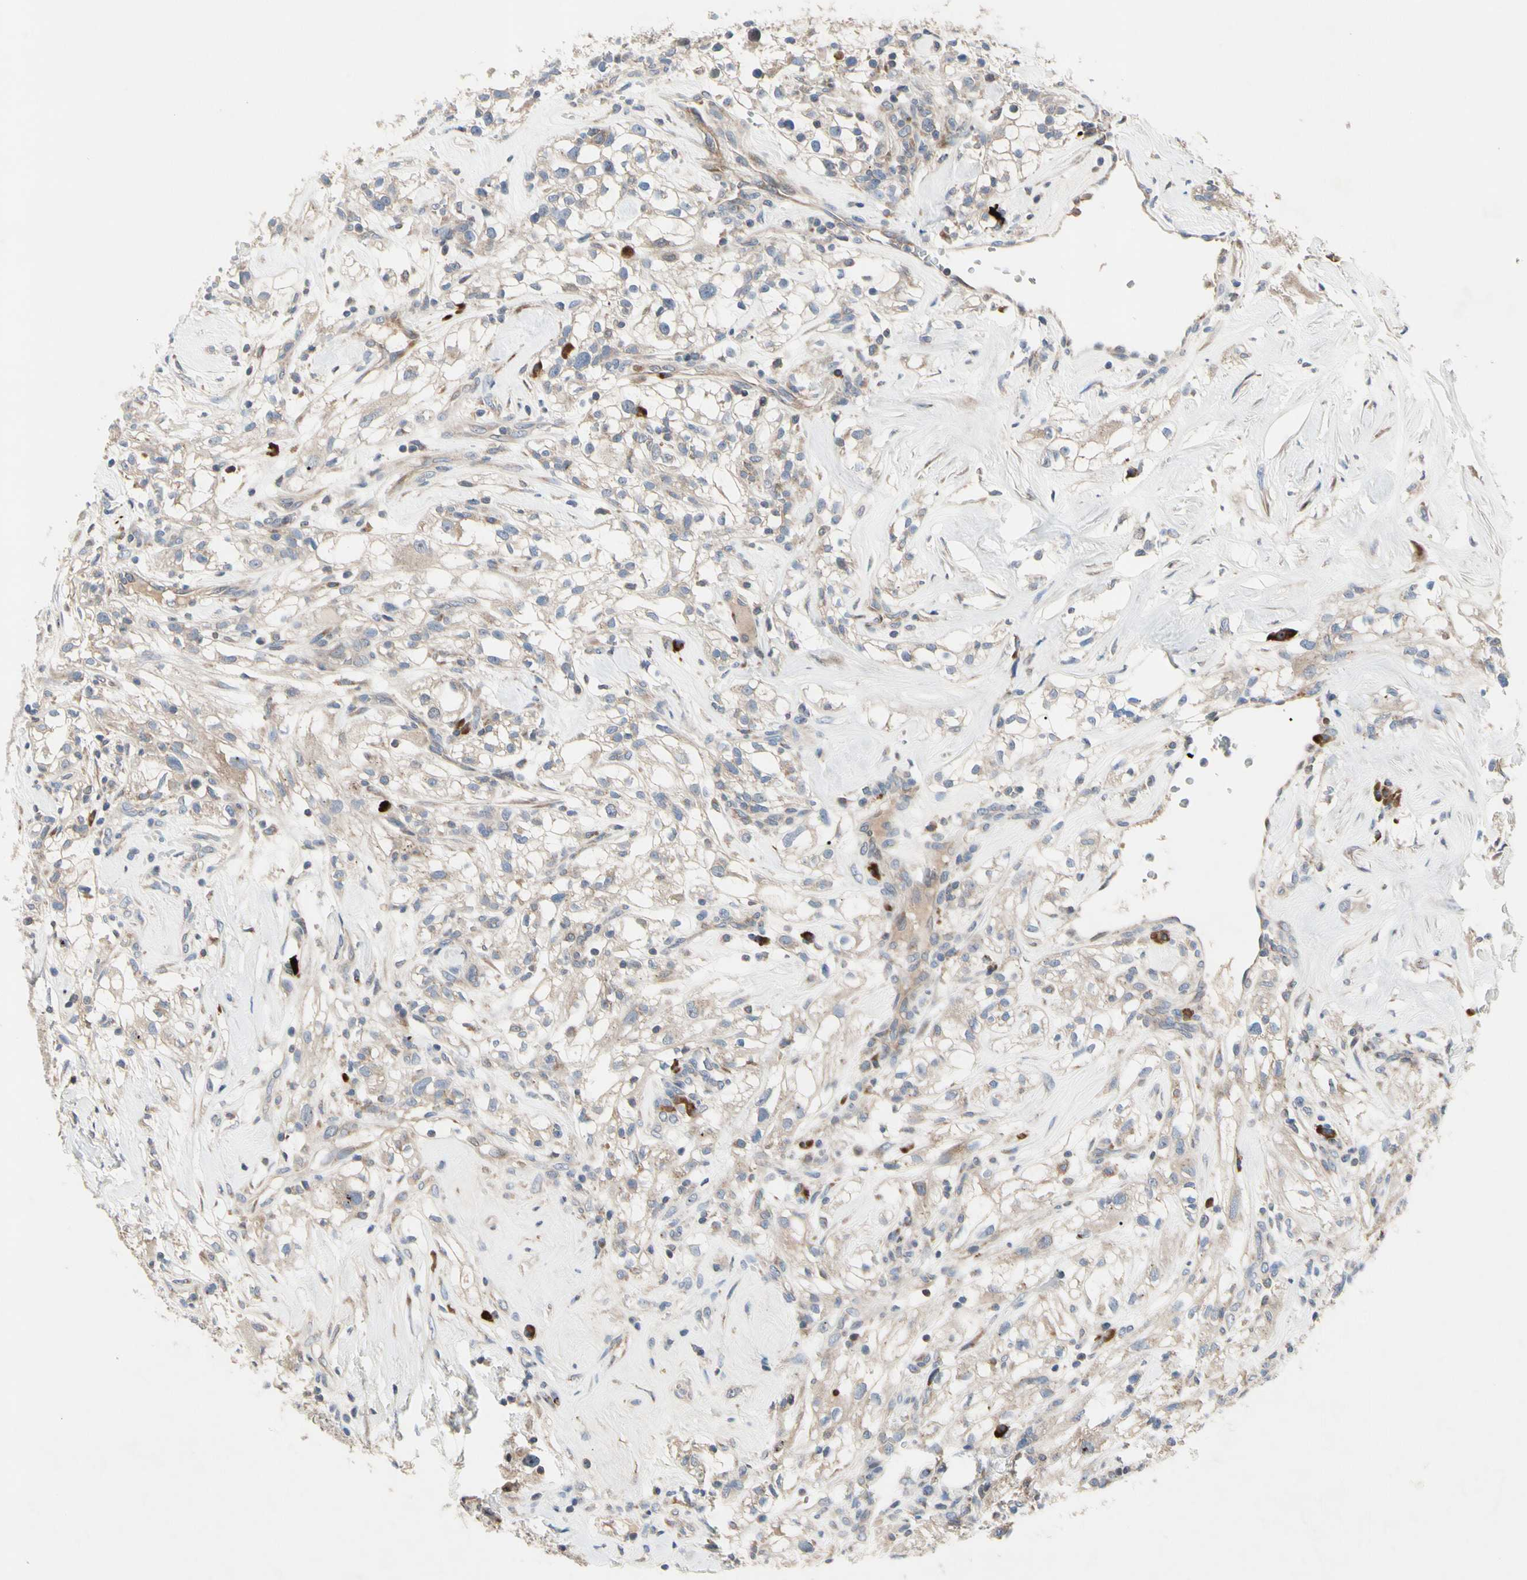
{"staining": {"intensity": "weak", "quantity": ">75%", "location": "cytoplasmic/membranous"}, "tissue": "renal cancer", "cell_type": "Tumor cells", "image_type": "cancer", "snomed": [{"axis": "morphology", "description": "Adenocarcinoma, NOS"}, {"axis": "topography", "description": "Kidney"}], "caption": "Renal cancer (adenocarcinoma) stained with DAB (3,3'-diaminobenzidine) immunohistochemistry shows low levels of weak cytoplasmic/membranous staining in approximately >75% of tumor cells.", "gene": "MMEL1", "patient": {"sex": "female", "age": 60}}